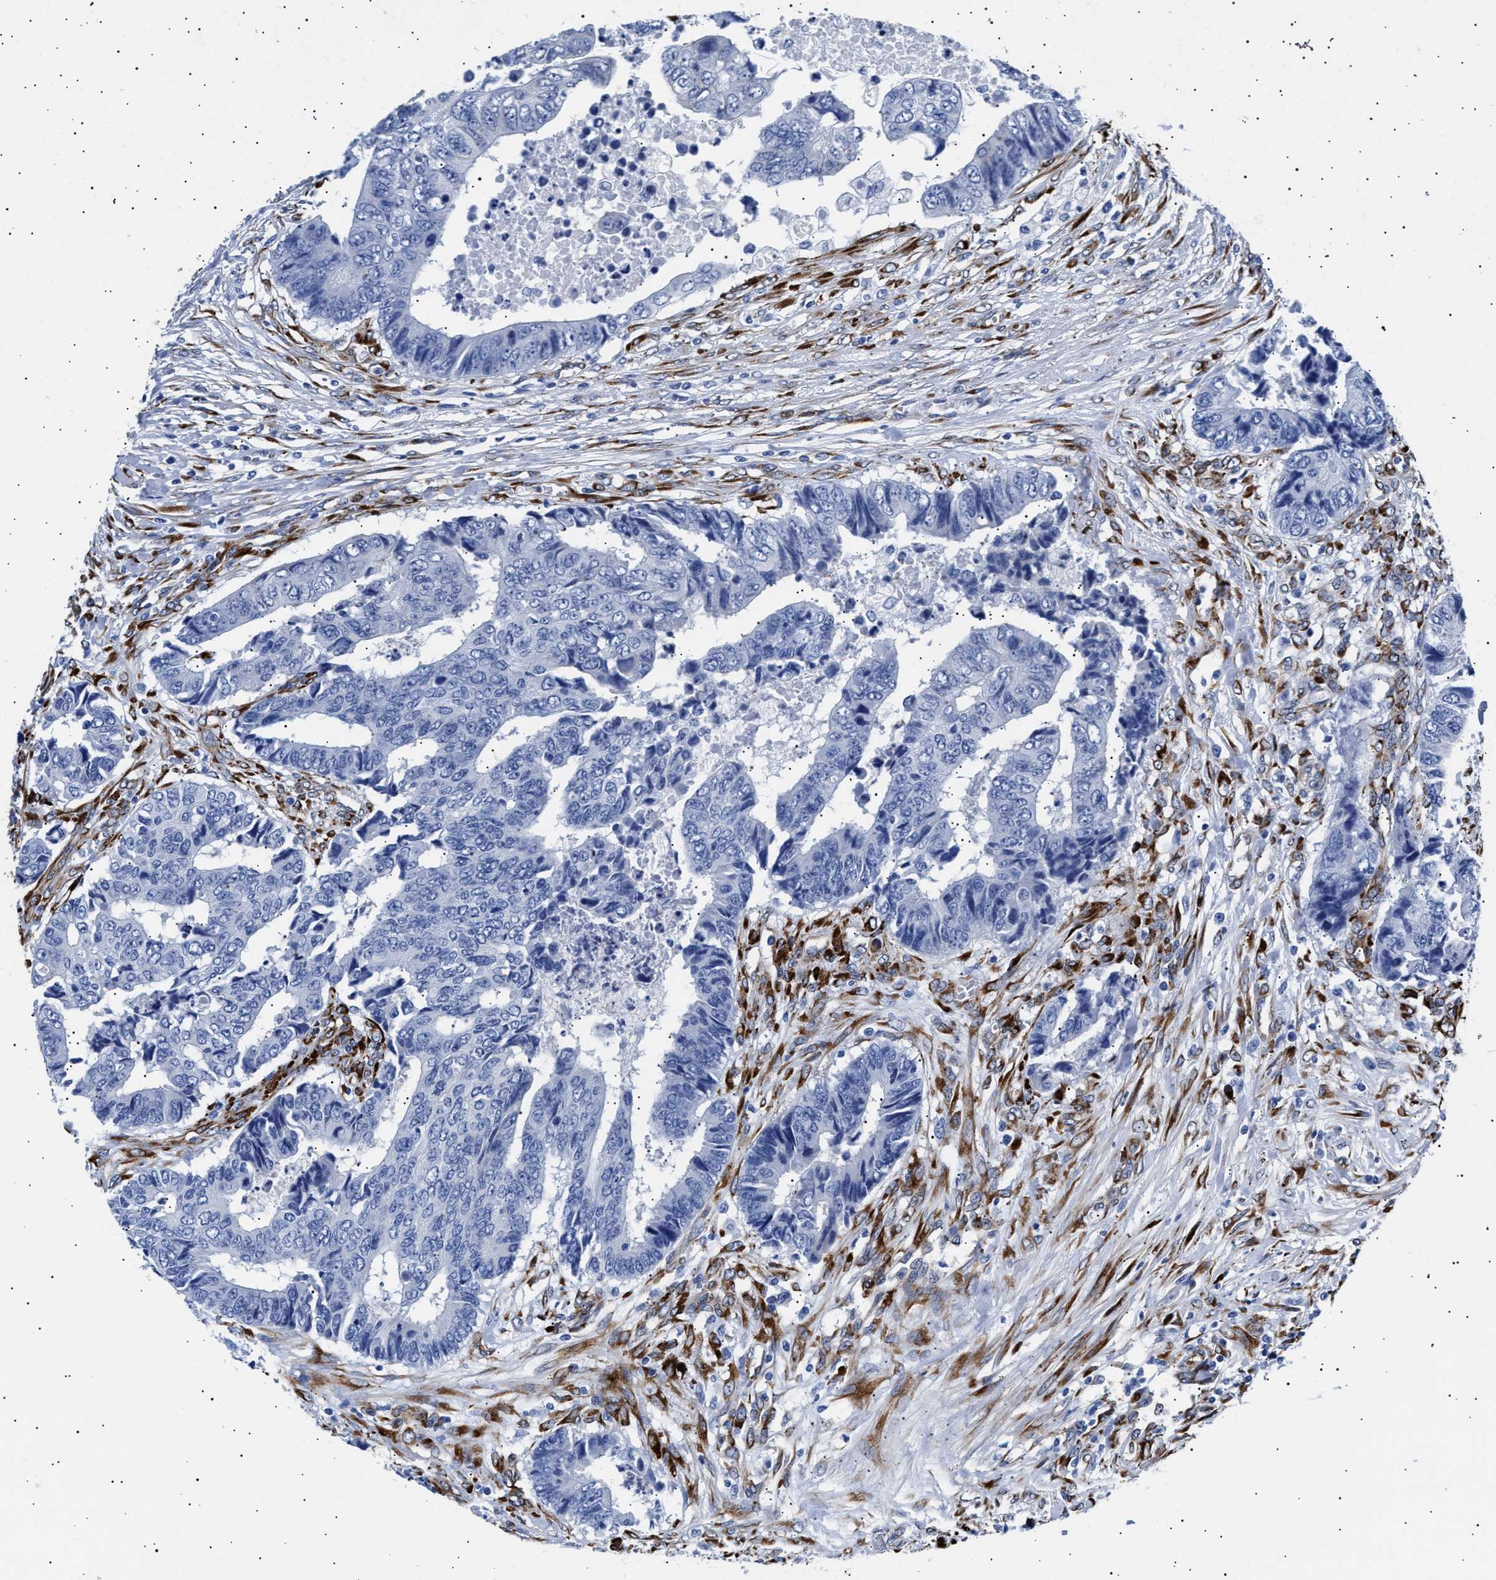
{"staining": {"intensity": "negative", "quantity": "none", "location": "none"}, "tissue": "colorectal cancer", "cell_type": "Tumor cells", "image_type": "cancer", "snomed": [{"axis": "morphology", "description": "Adenocarcinoma, NOS"}, {"axis": "topography", "description": "Rectum"}], "caption": "DAB (3,3'-diaminobenzidine) immunohistochemical staining of colorectal cancer (adenocarcinoma) reveals no significant positivity in tumor cells.", "gene": "HEMGN", "patient": {"sex": "male", "age": 84}}